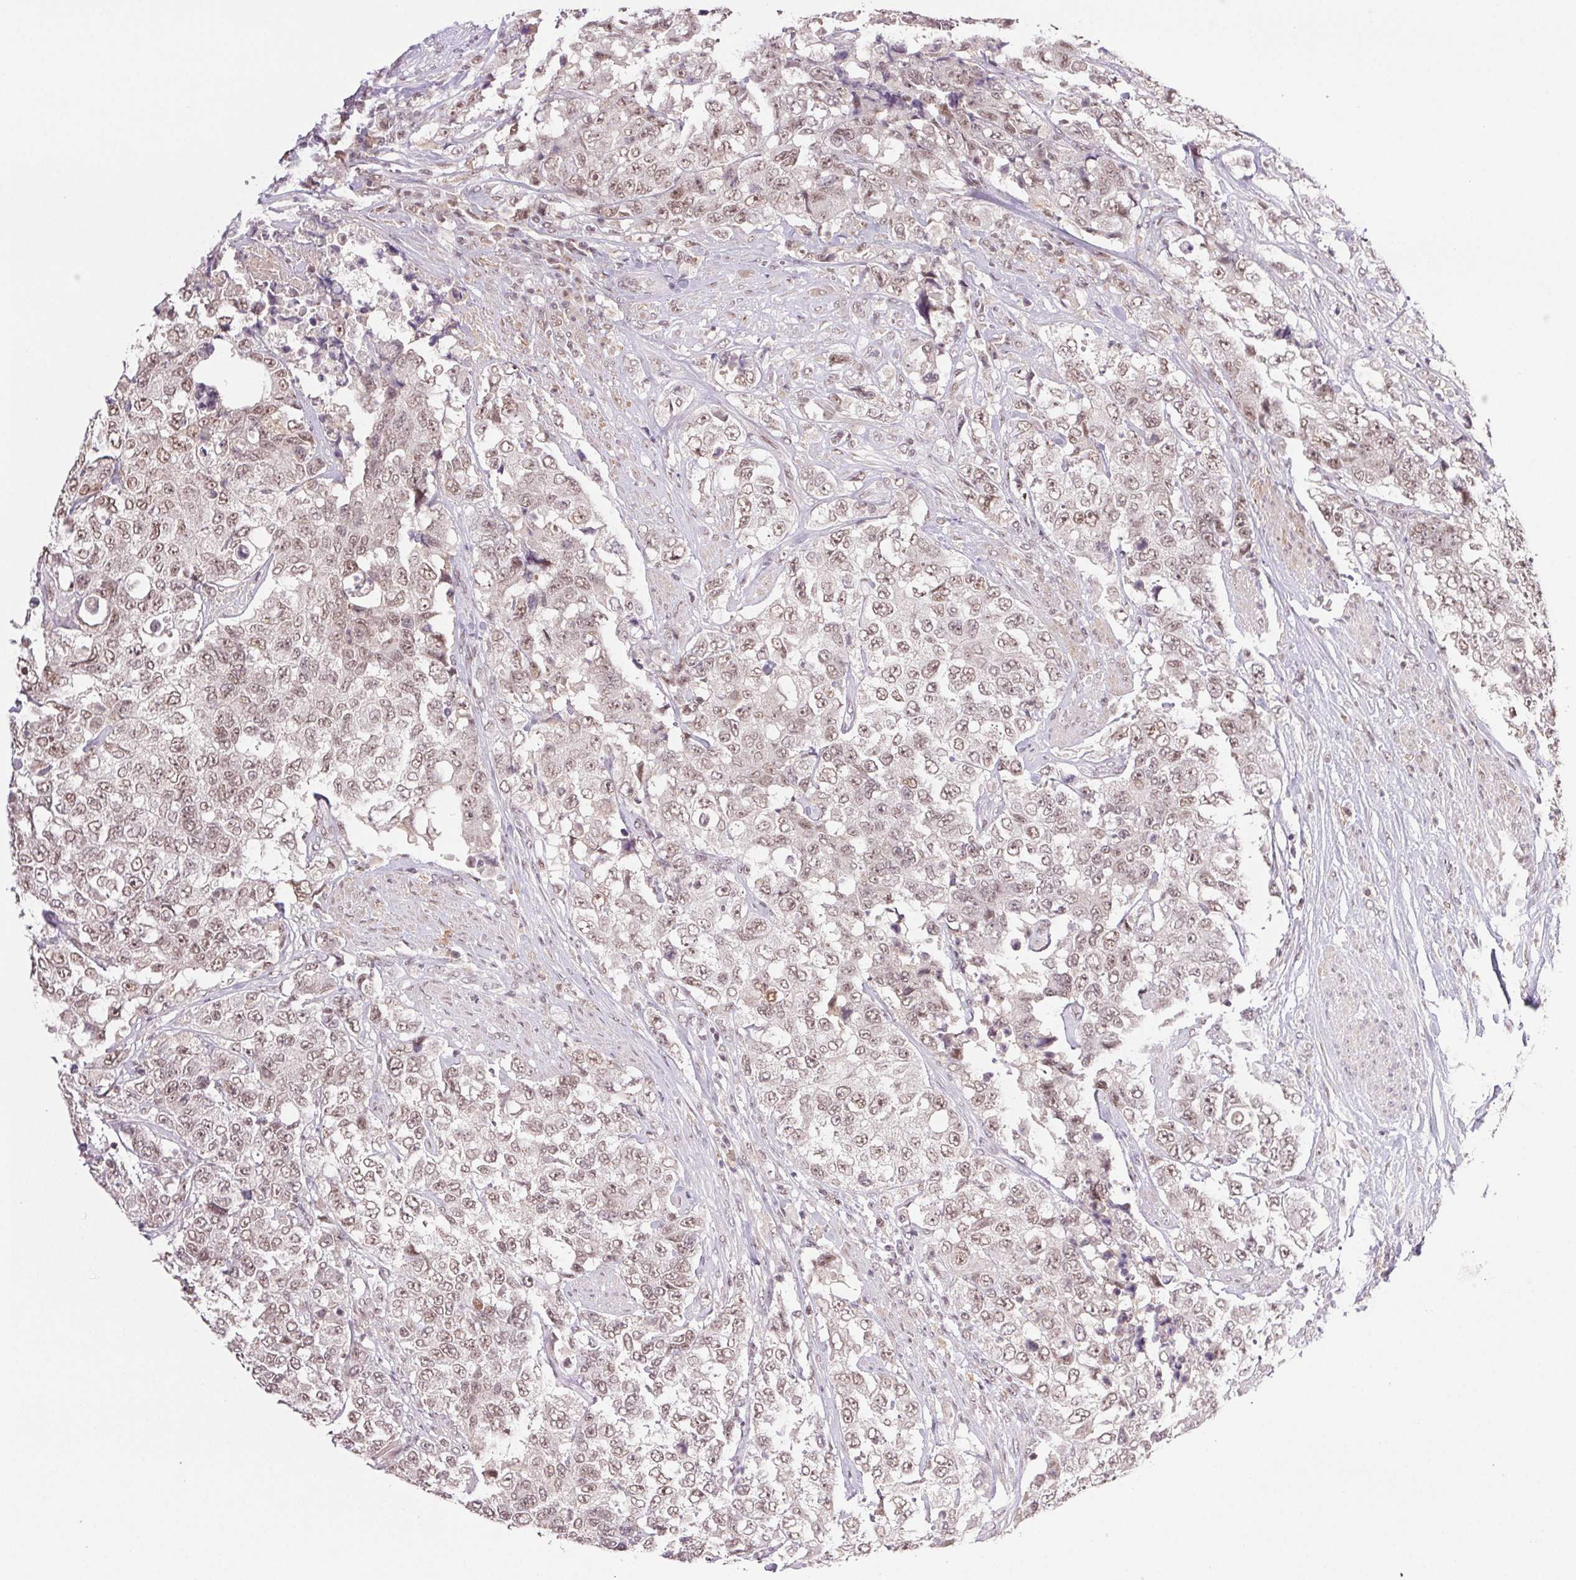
{"staining": {"intensity": "moderate", "quantity": ">75%", "location": "nuclear"}, "tissue": "urothelial cancer", "cell_type": "Tumor cells", "image_type": "cancer", "snomed": [{"axis": "morphology", "description": "Urothelial carcinoma, High grade"}, {"axis": "topography", "description": "Urinary bladder"}], "caption": "Urothelial cancer stained with a brown dye demonstrates moderate nuclear positive expression in about >75% of tumor cells.", "gene": "PRPF18", "patient": {"sex": "female", "age": 78}}